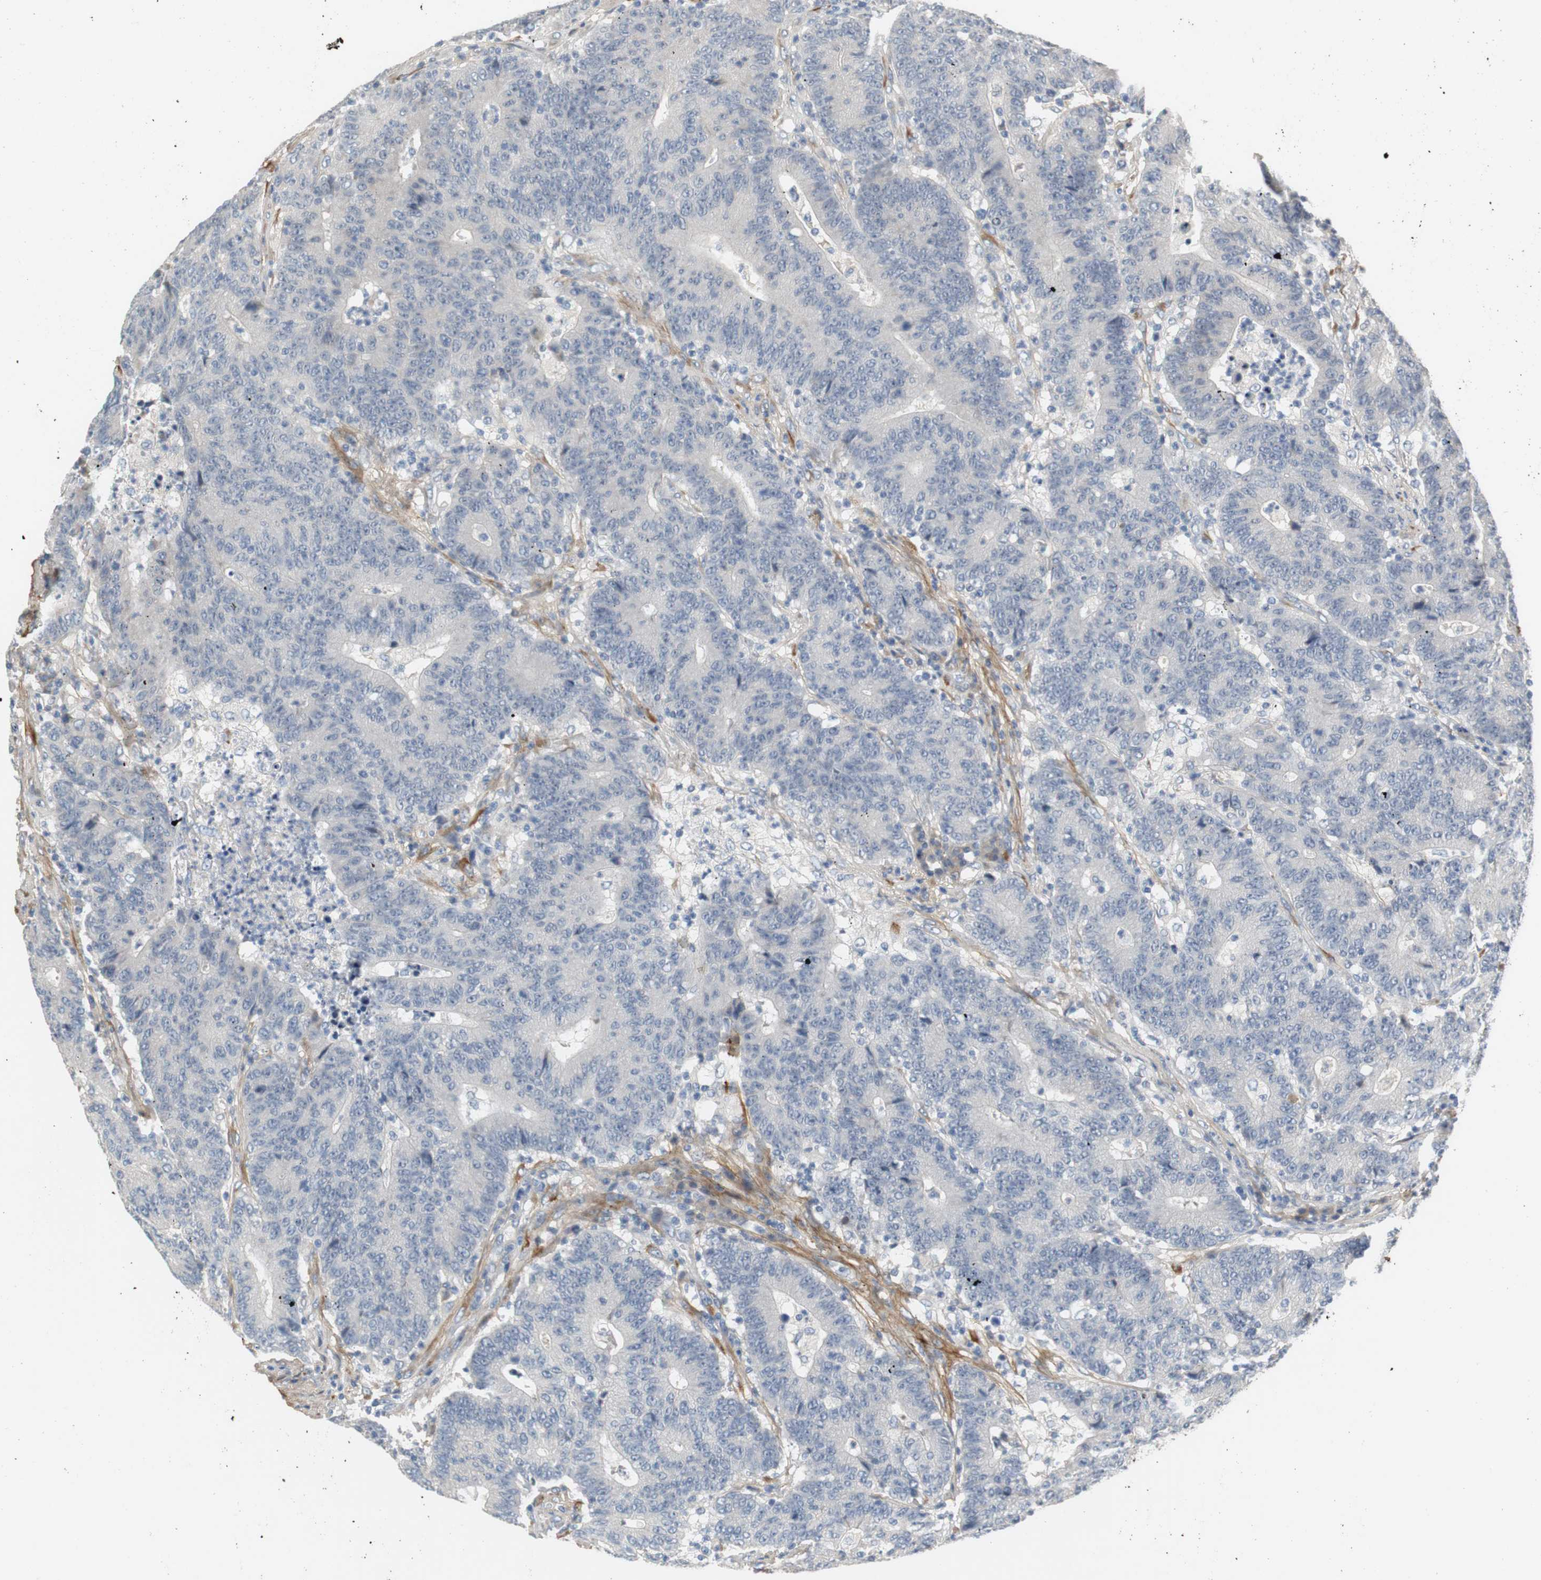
{"staining": {"intensity": "negative", "quantity": "none", "location": "none"}, "tissue": "colorectal cancer", "cell_type": "Tumor cells", "image_type": "cancer", "snomed": [{"axis": "morphology", "description": "Normal tissue, NOS"}, {"axis": "morphology", "description": "Adenocarcinoma, NOS"}, {"axis": "topography", "description": "Colon"}], "caption": "High power microscopy photomicrograph of an immunohistochemistry (IHC) image of colorectal cancer, revealing no significant staining in tumor cells.", "gene": "COL12A1", "patient": {"sex": "female", "age": 75}}